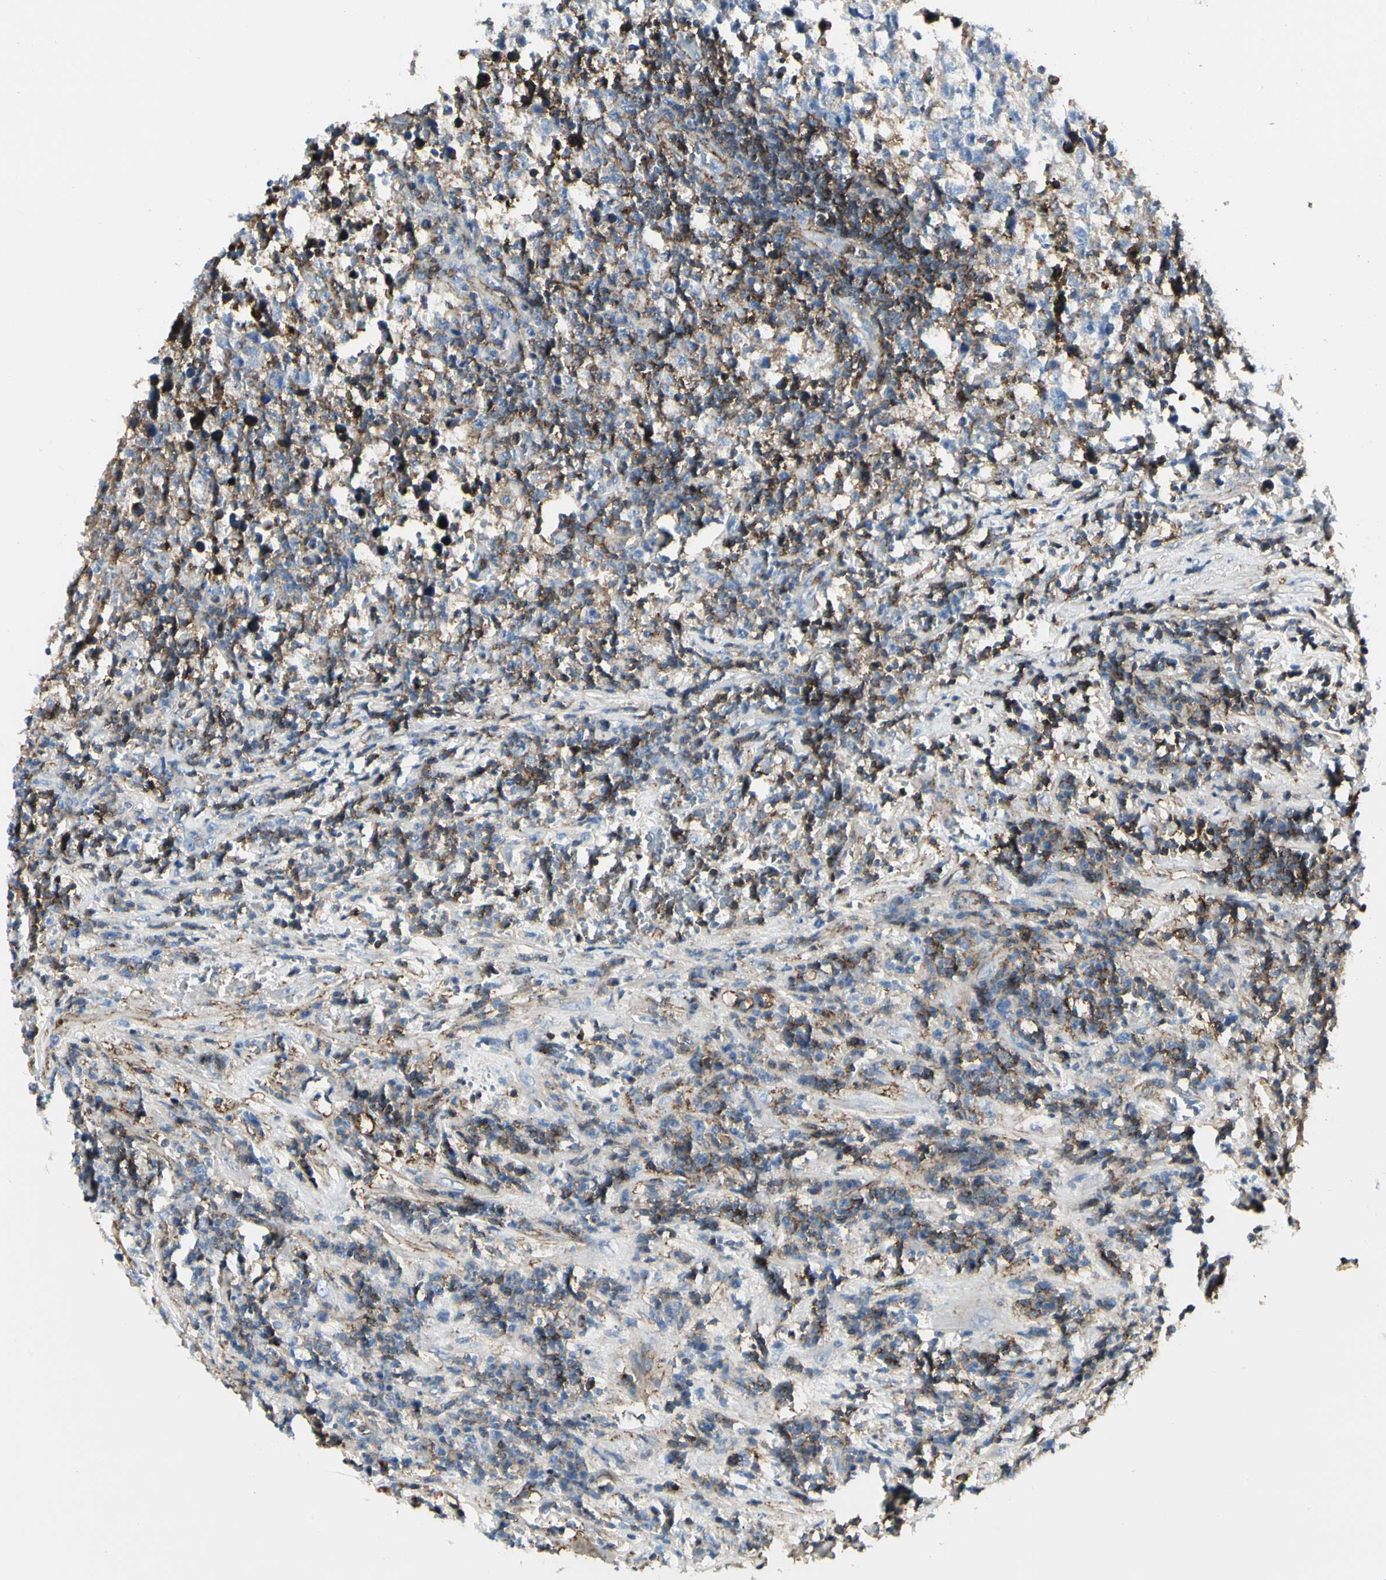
{"staining": {"intensity": "weak", "quantity": "<25%", "location": "cytoplasmic/membranous"}, "tissue": "testis cancer", "cell_type": "Tumor cells", "image_type": "cancer", "snomed": [{"axis": "morphology", "description": "Seminoma, NOS"}, {"axis": "topography", "description": "Testis"}], "caption": "An IHC histopathology image of testis cancer (seminoma) is shown. There is no staining in tumor cells of testis cancer (seminoma). (DAB immunohistochemistry (IHC) visualized using brightfield microscopy, high magnification).", "gene": "CLEC2B", "patient": {"sex": "male", "age": 43}}